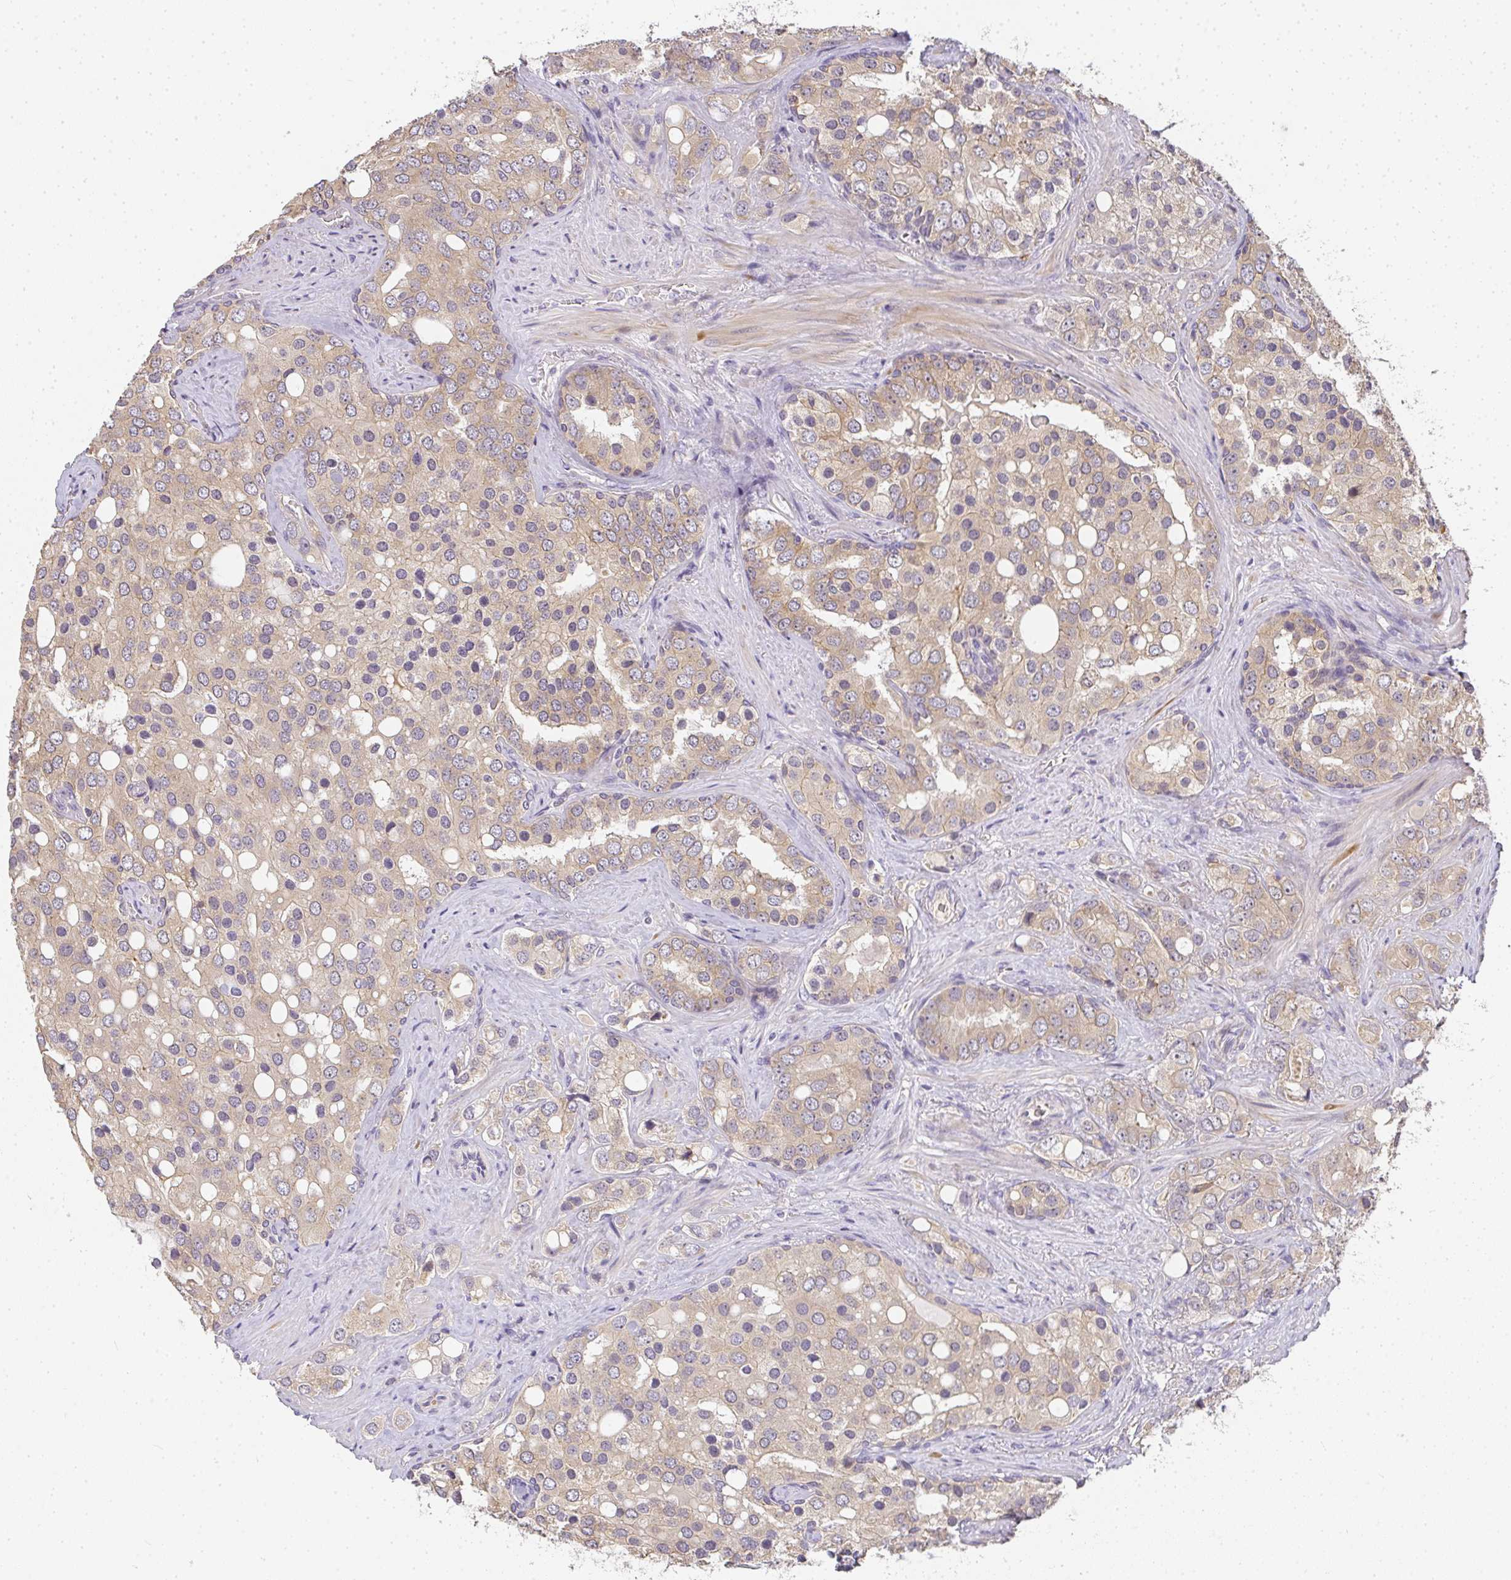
{"staining": {"intensity": "weak", "quantity": "25%-75%", "location": "cytoplasmic/membranous"}, "tissue": "prostate cancer", "cell_type": "Tumor cells", "image_type": "cancer", "snomed": [{"axis": "morphology", "description": "Adenocarcinoma, High grade"}, {"axis": "topography", "description": "Prostate"}], "caption": "Human prostate cancer stained for a protein (brown) shows weak cytoplasmic/membranous positive positivity in about 25%-75% of tumor cells.", "gene": "SLC35B3", "patient": {"sex": "male", "age": 67}}